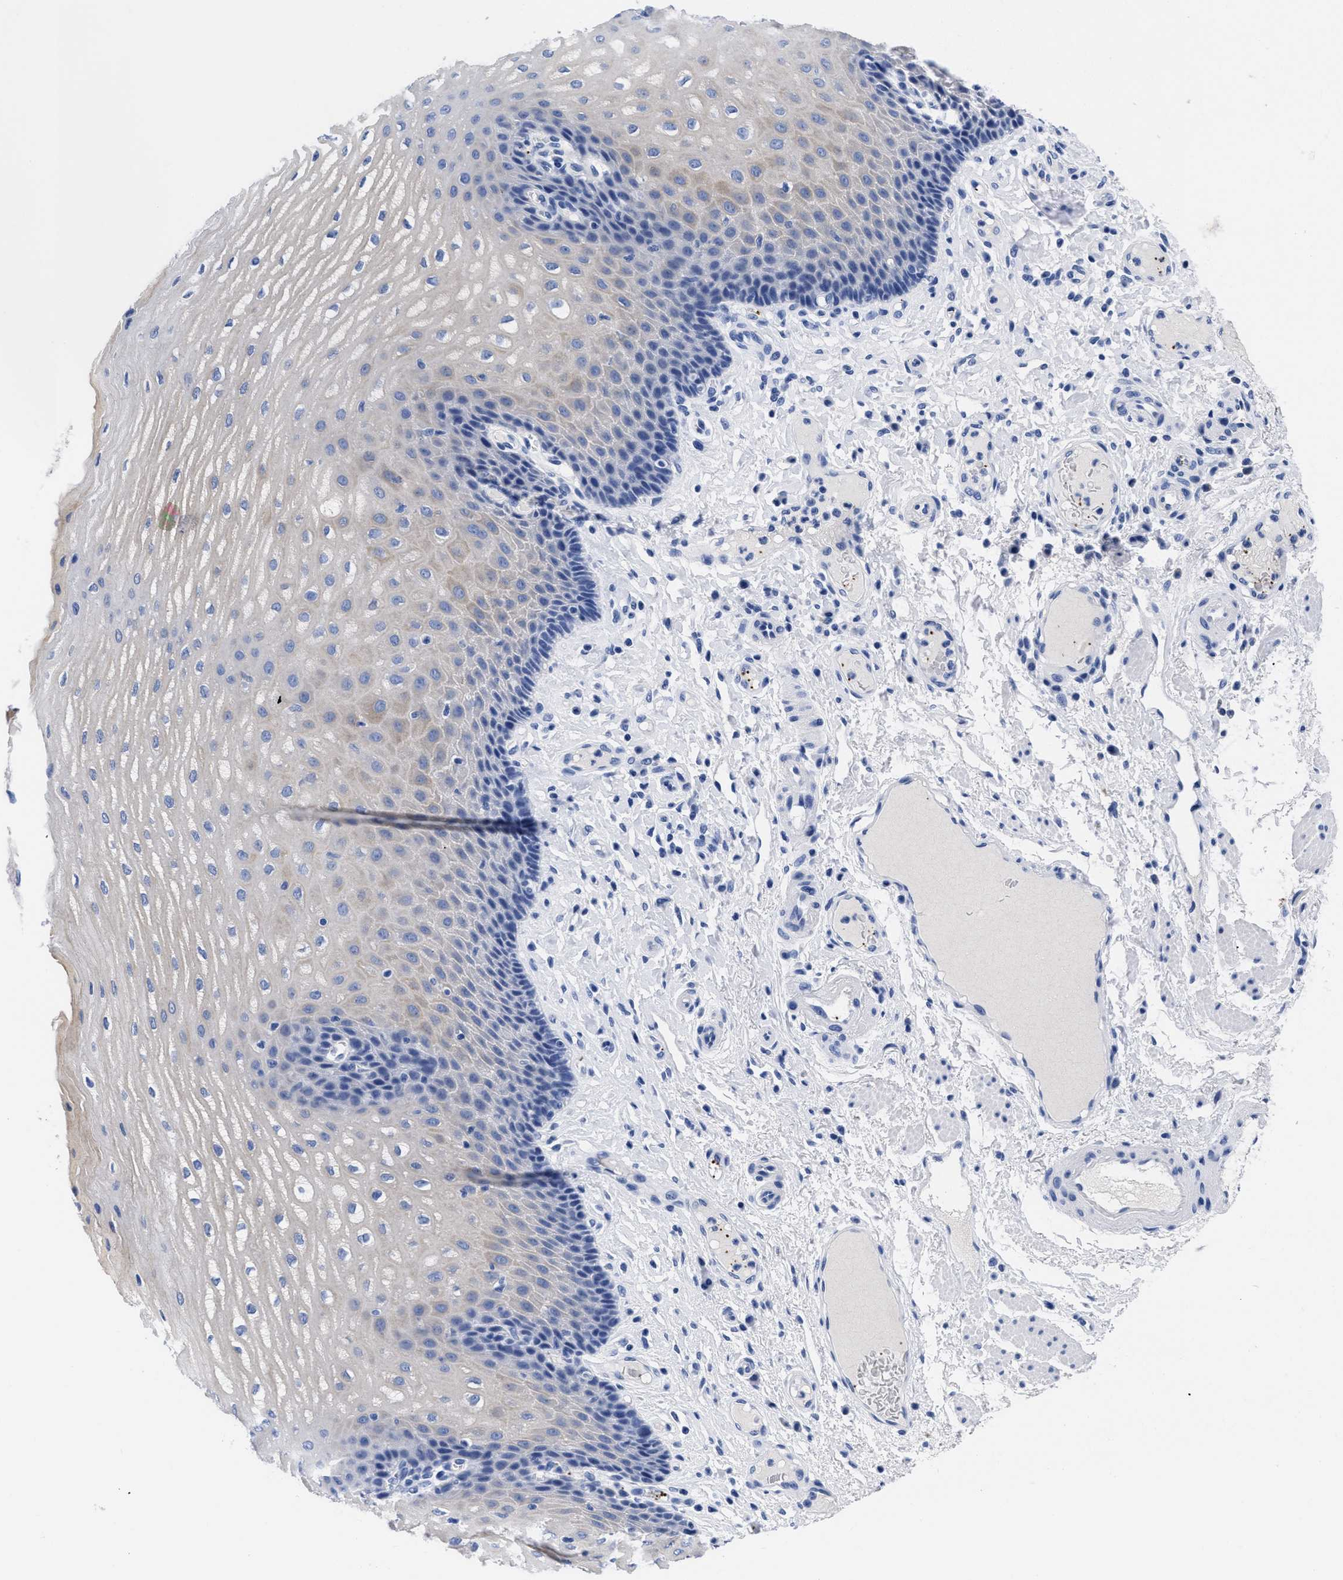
{"staining": {"intensity": "negative", "quantity": "none", "location": "none"}, "tissue": "esophagus", "cell_type": "Squamous epithelial cells", "image_type": "normal", "snomed": [{"axis": "morphology", "description": "Normal tissue, NOS"}, {"axis": "topography", "description": "Esophagus"}], "caption": "Squamous epithelial cells are negative for protein expression in normal human esophagus. (DAB (3,3'-diaminobenzidine) immunohistochemistry with hematoxylin counter stain).", "gene": "TREML1", "patient": {"sex": "male", "age": 54}}